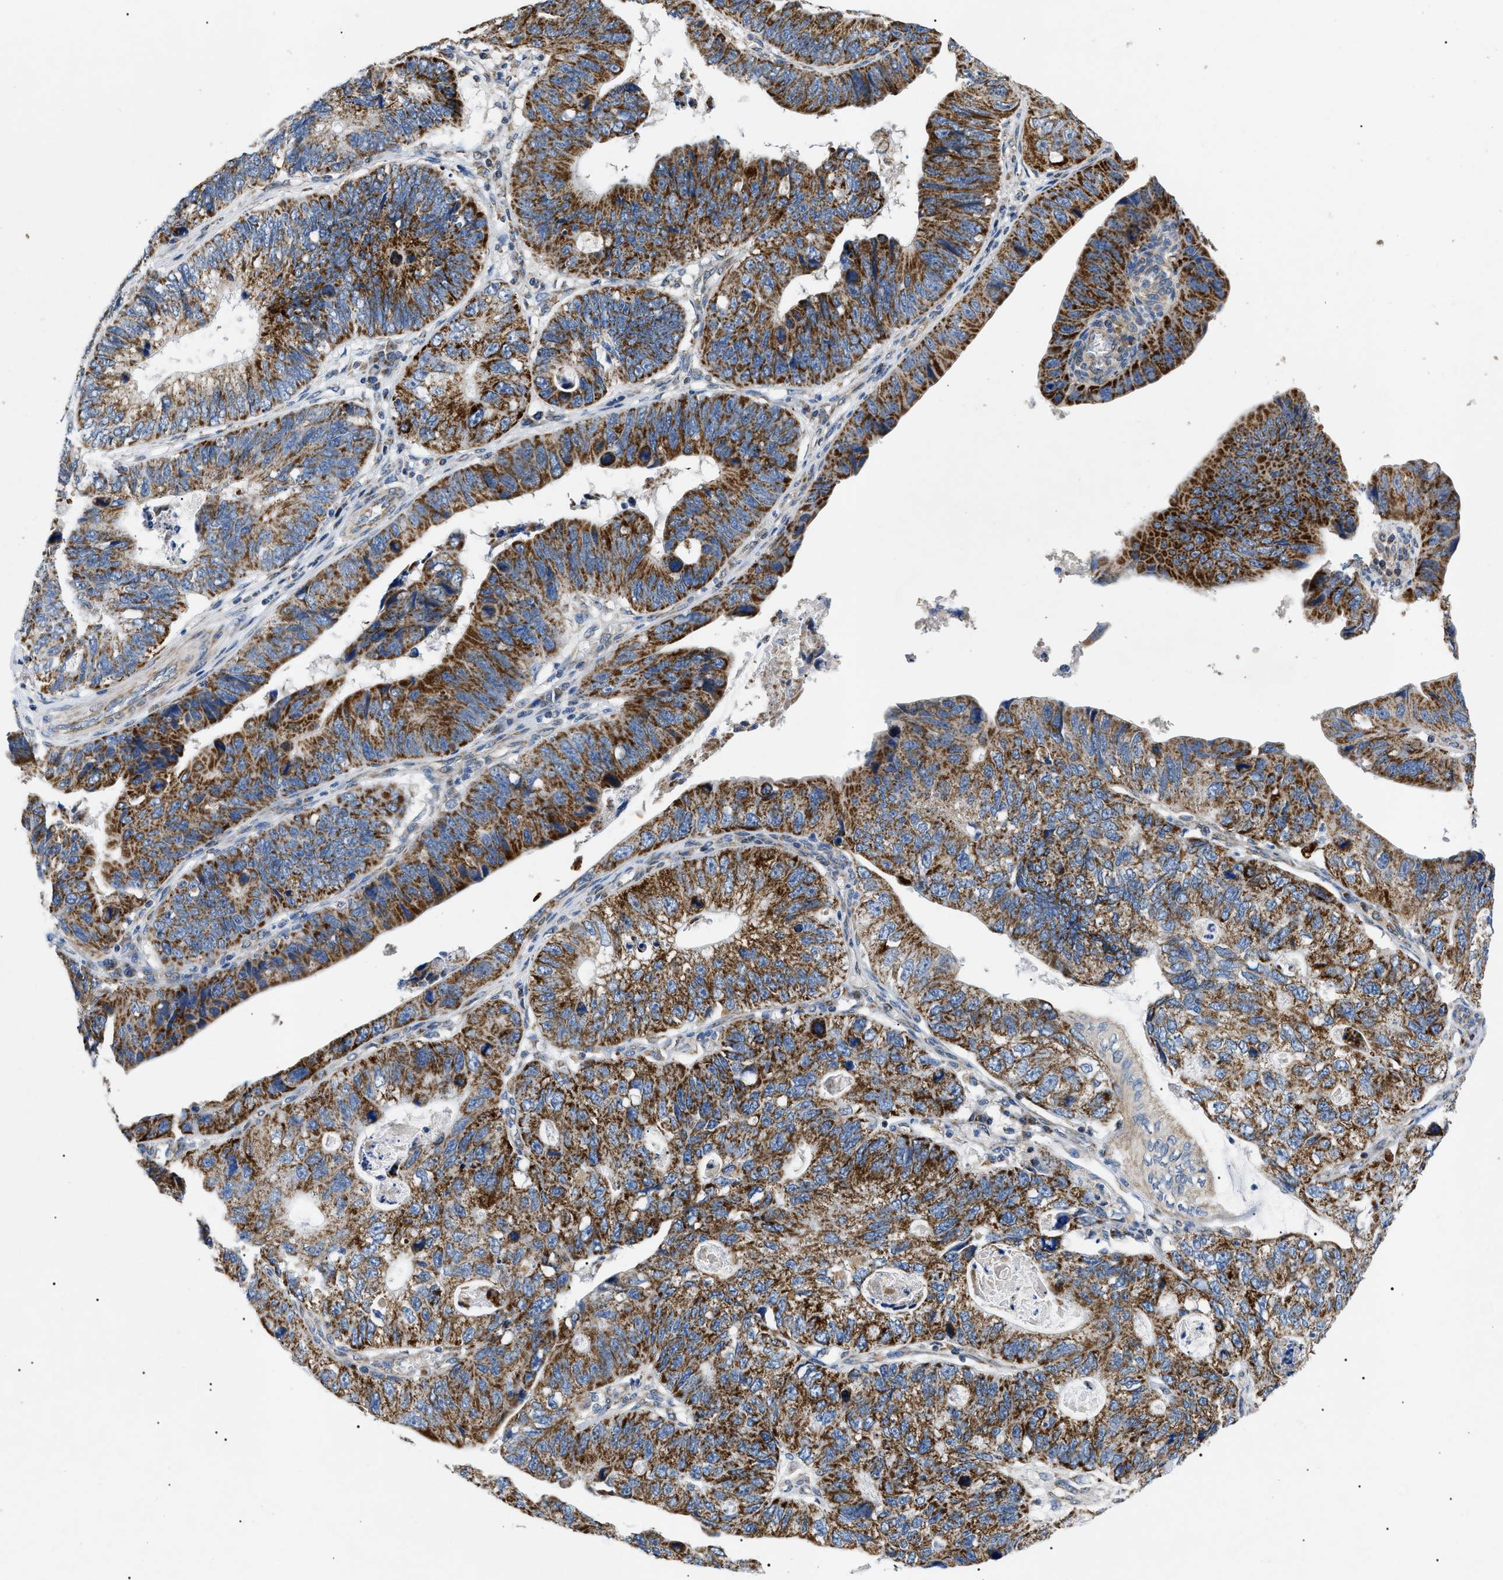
{"staining": {"intensity": "strong", "quantity": ">75%", "location": "cytoplasmic/membranous"}, "tissue": "stomach cancer", "cell_type": "Tumor cells", "image_type": "cancer", "snomed": [{"axis": "morphology", "description": "Adenocarcinoma, NOS"}, {"axis": "topography", "description": "Stomach"}], "caption": "IHC of human stomach cancer displays high levels of strong cytoplasmic/membranous expression in about >75% of tumor cells. (brown staining indicates protein expression, while blue staining denotes nuclei).", "gene": "TOMM6", "patient": {"sex": "male", "age": 59}}